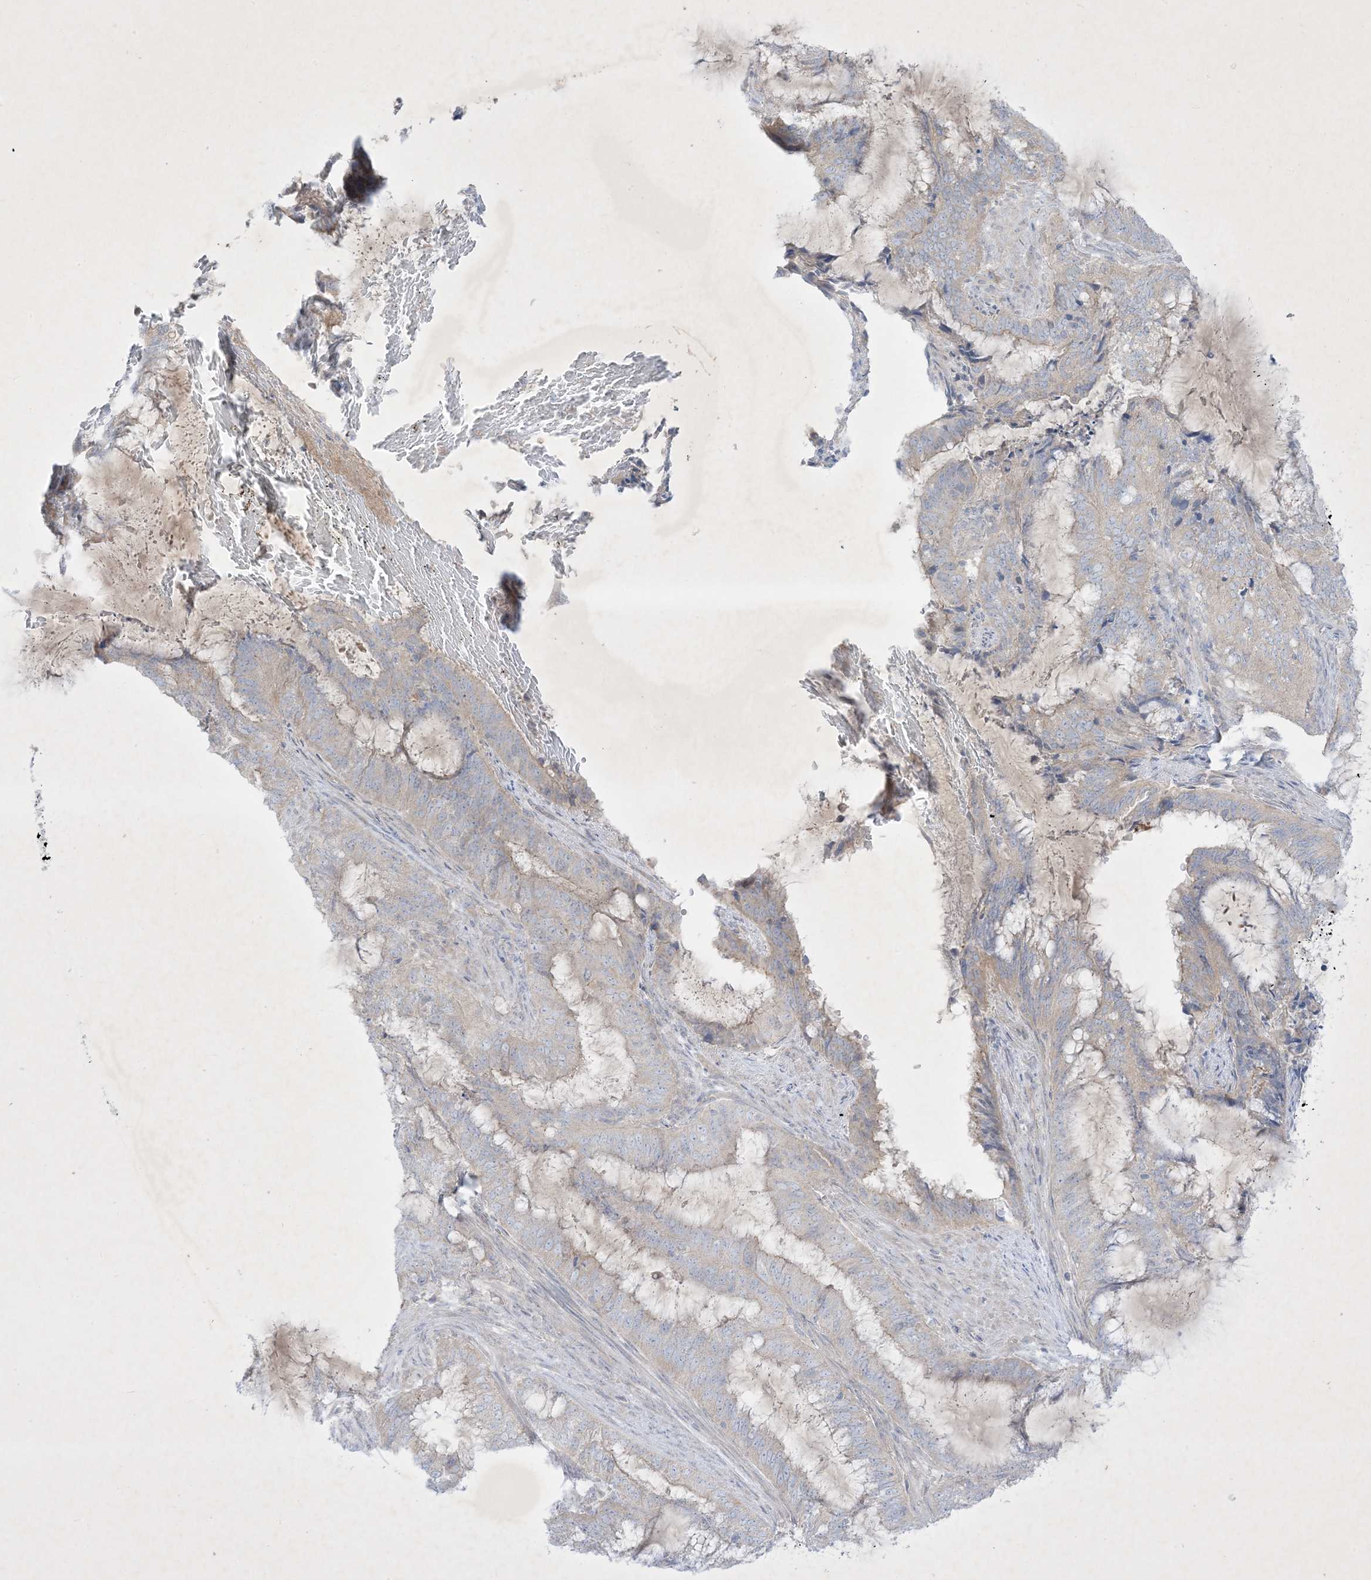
{"staining": {"intensity": "negative", "quantity": "none", "location": "none"}, "tissue": "endometrial cancer", "cell_type": "Tumor cells", "image_type": "cancer", "snomed": [{"axis": "morphology", "description": "Adenocarcinoma, NOS"}, {"axis": "topography", "description": "Endometrium"}], "caption": "Immunohistochemistry histopathology image of human endometrial adenocarcinoma stained for a protein (brown), which demonstrates no staining in tumor cells.", "gene": "PLEKHA3", "patient": {"sex": "female", "age": 51}}